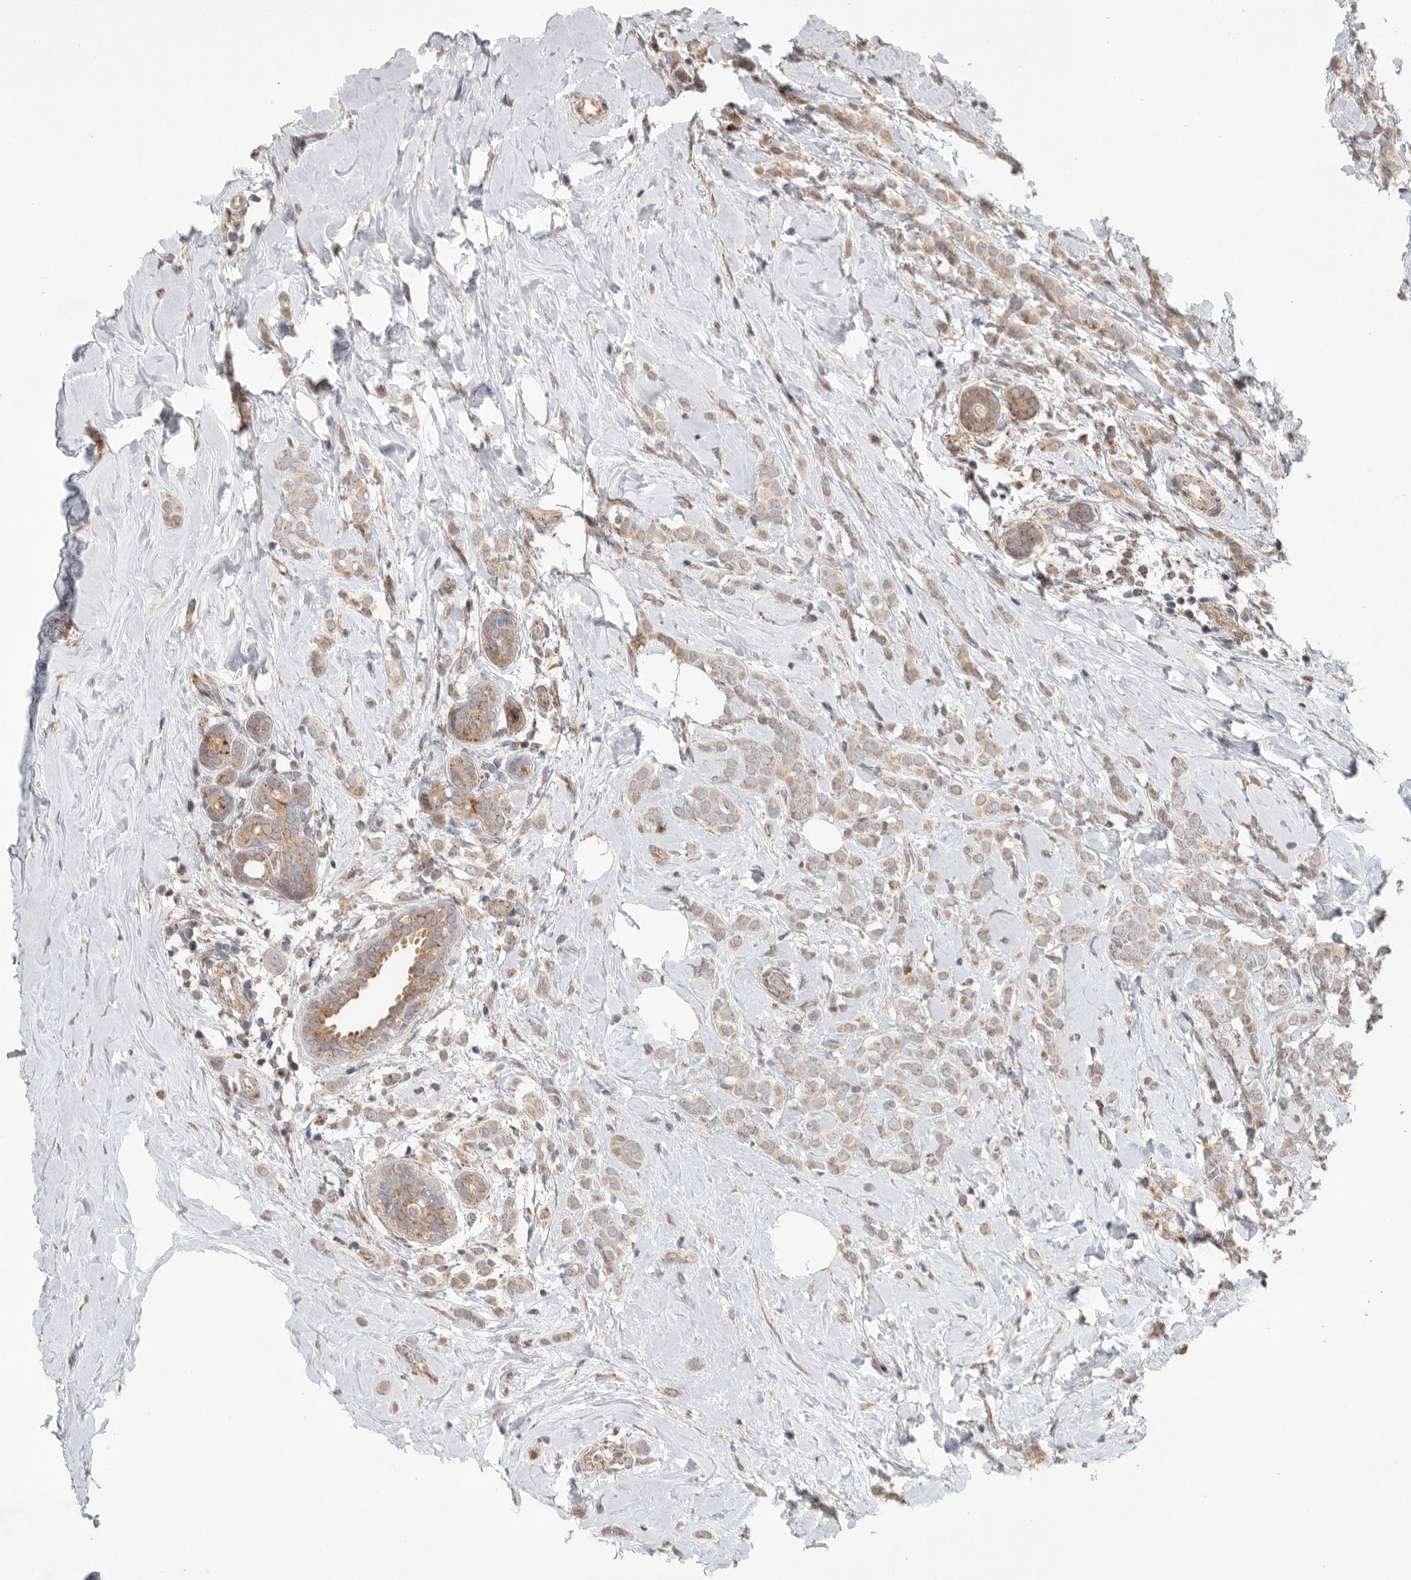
{"staining": {"intensity": "weak", "quantity": ">75%", "location": "cytoplasmic/membranous"}, "tissue": "breast cancer", "cell_type": "Tumor cells", "image_type": "cancer", "snomed": [{"axis": "morphology", "description": "Lobular carcinoma"}, {"axis": "topography", "description": "Breast"}], "caption": "A micrograph of lobular carcinoma (breast) stained for a protein reveals weak cytoplasmic/membranous brown staining in tumor cells.", "gene": "MTFR1L", "patient": {"sex": "female", "age": 47}}